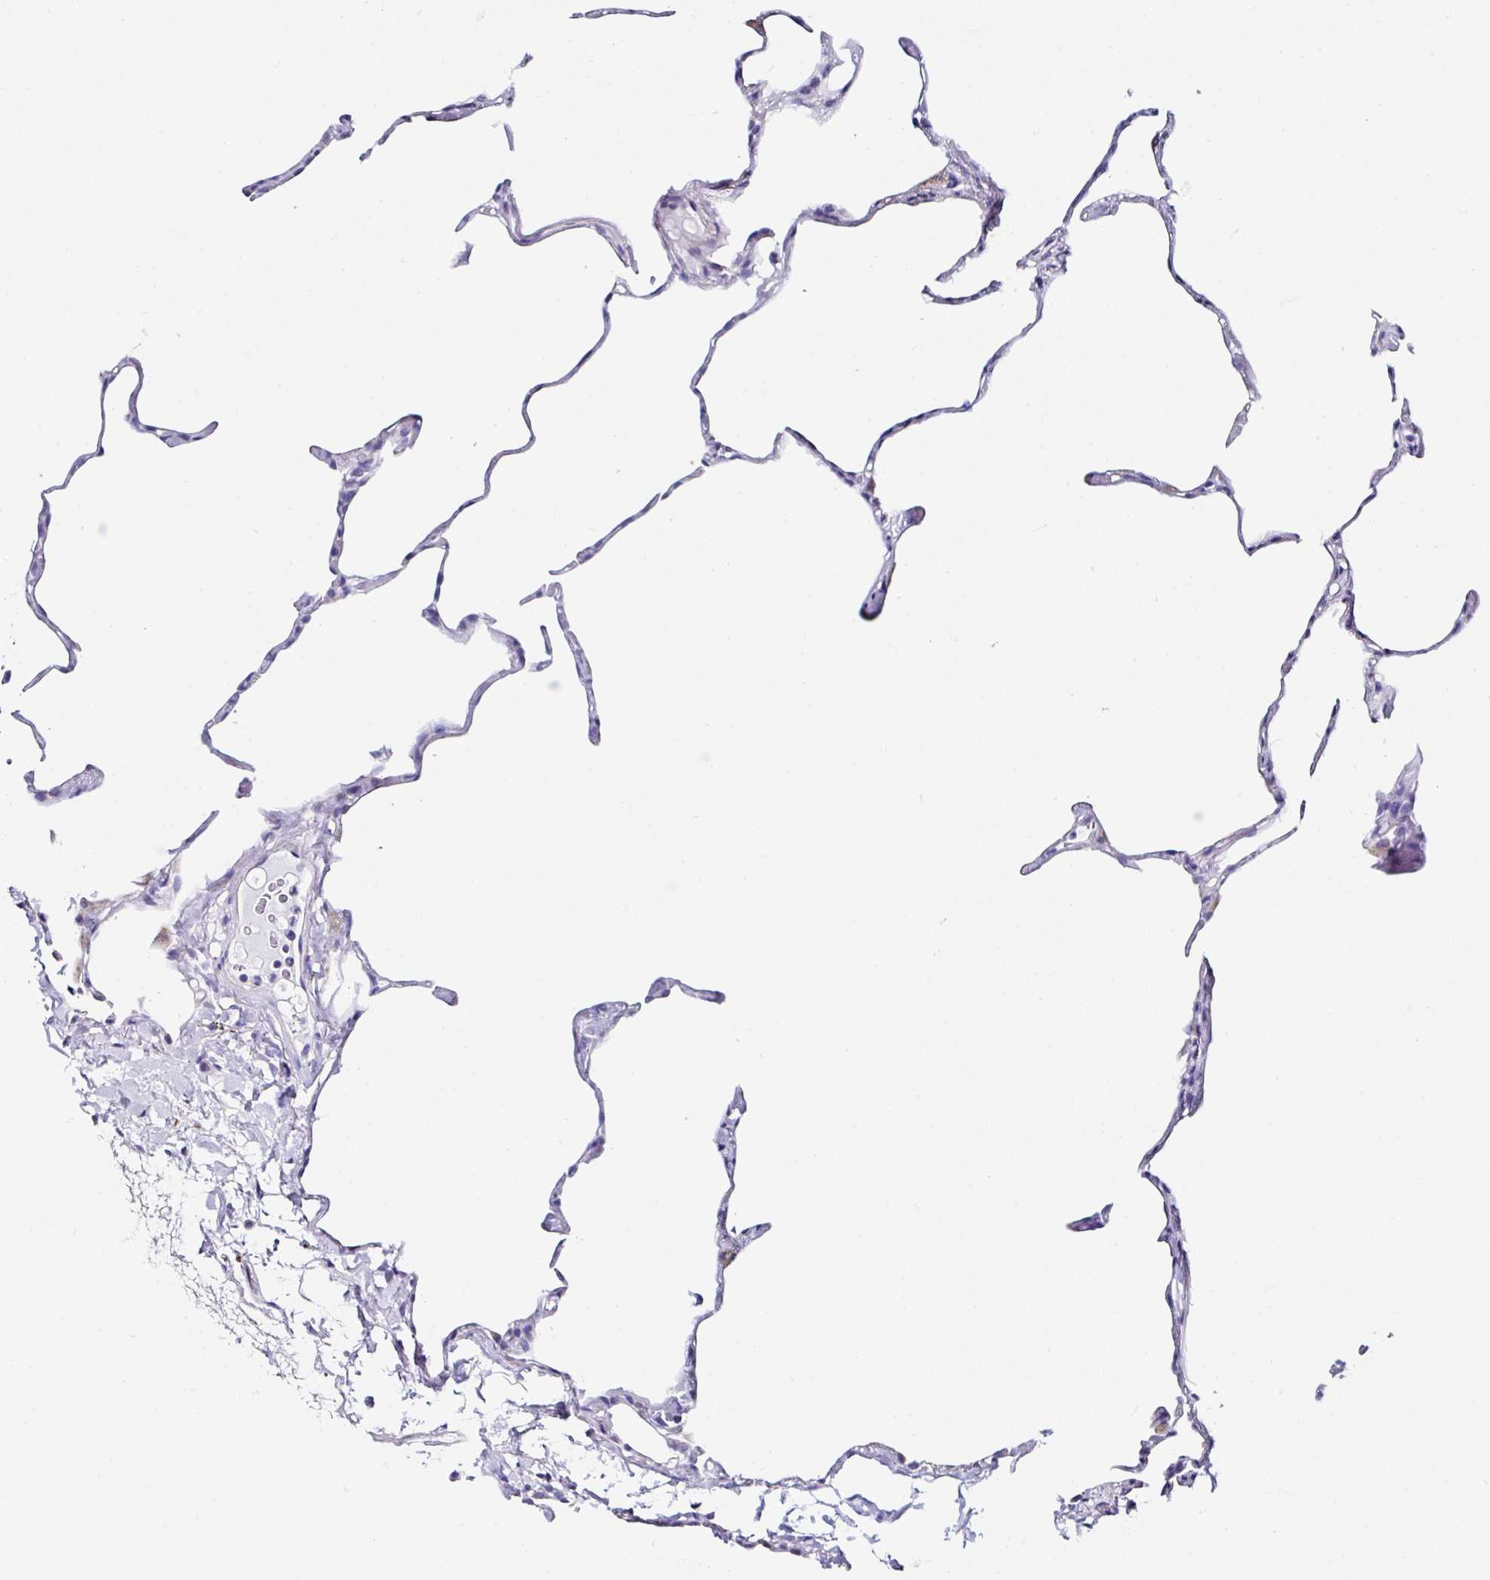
{"staining": {"intensity": "negative", "quantity": "none", "location": "none"}, "tissue": "lung", "cell_type": "Alveolar cells", "image_type": "normal", "snomed": [{"axis": "morphology", "description": "Normal tissue, NOS"}, {"axis": "topography", "description": "Lung"}], "caption": "DAB immunohistochemical staining of unremarkable lung reveals no significant expression in alveolar cells. The staining was performed using DAB (3,3'-diaminobenzidine) to visualize the protein expression in brown, while the nuclei were stained in blue with hematoxylin (Magnification: 20x).", "gene": "TMPRSS11E", "patient": {"sex": "male", "age": 65}}